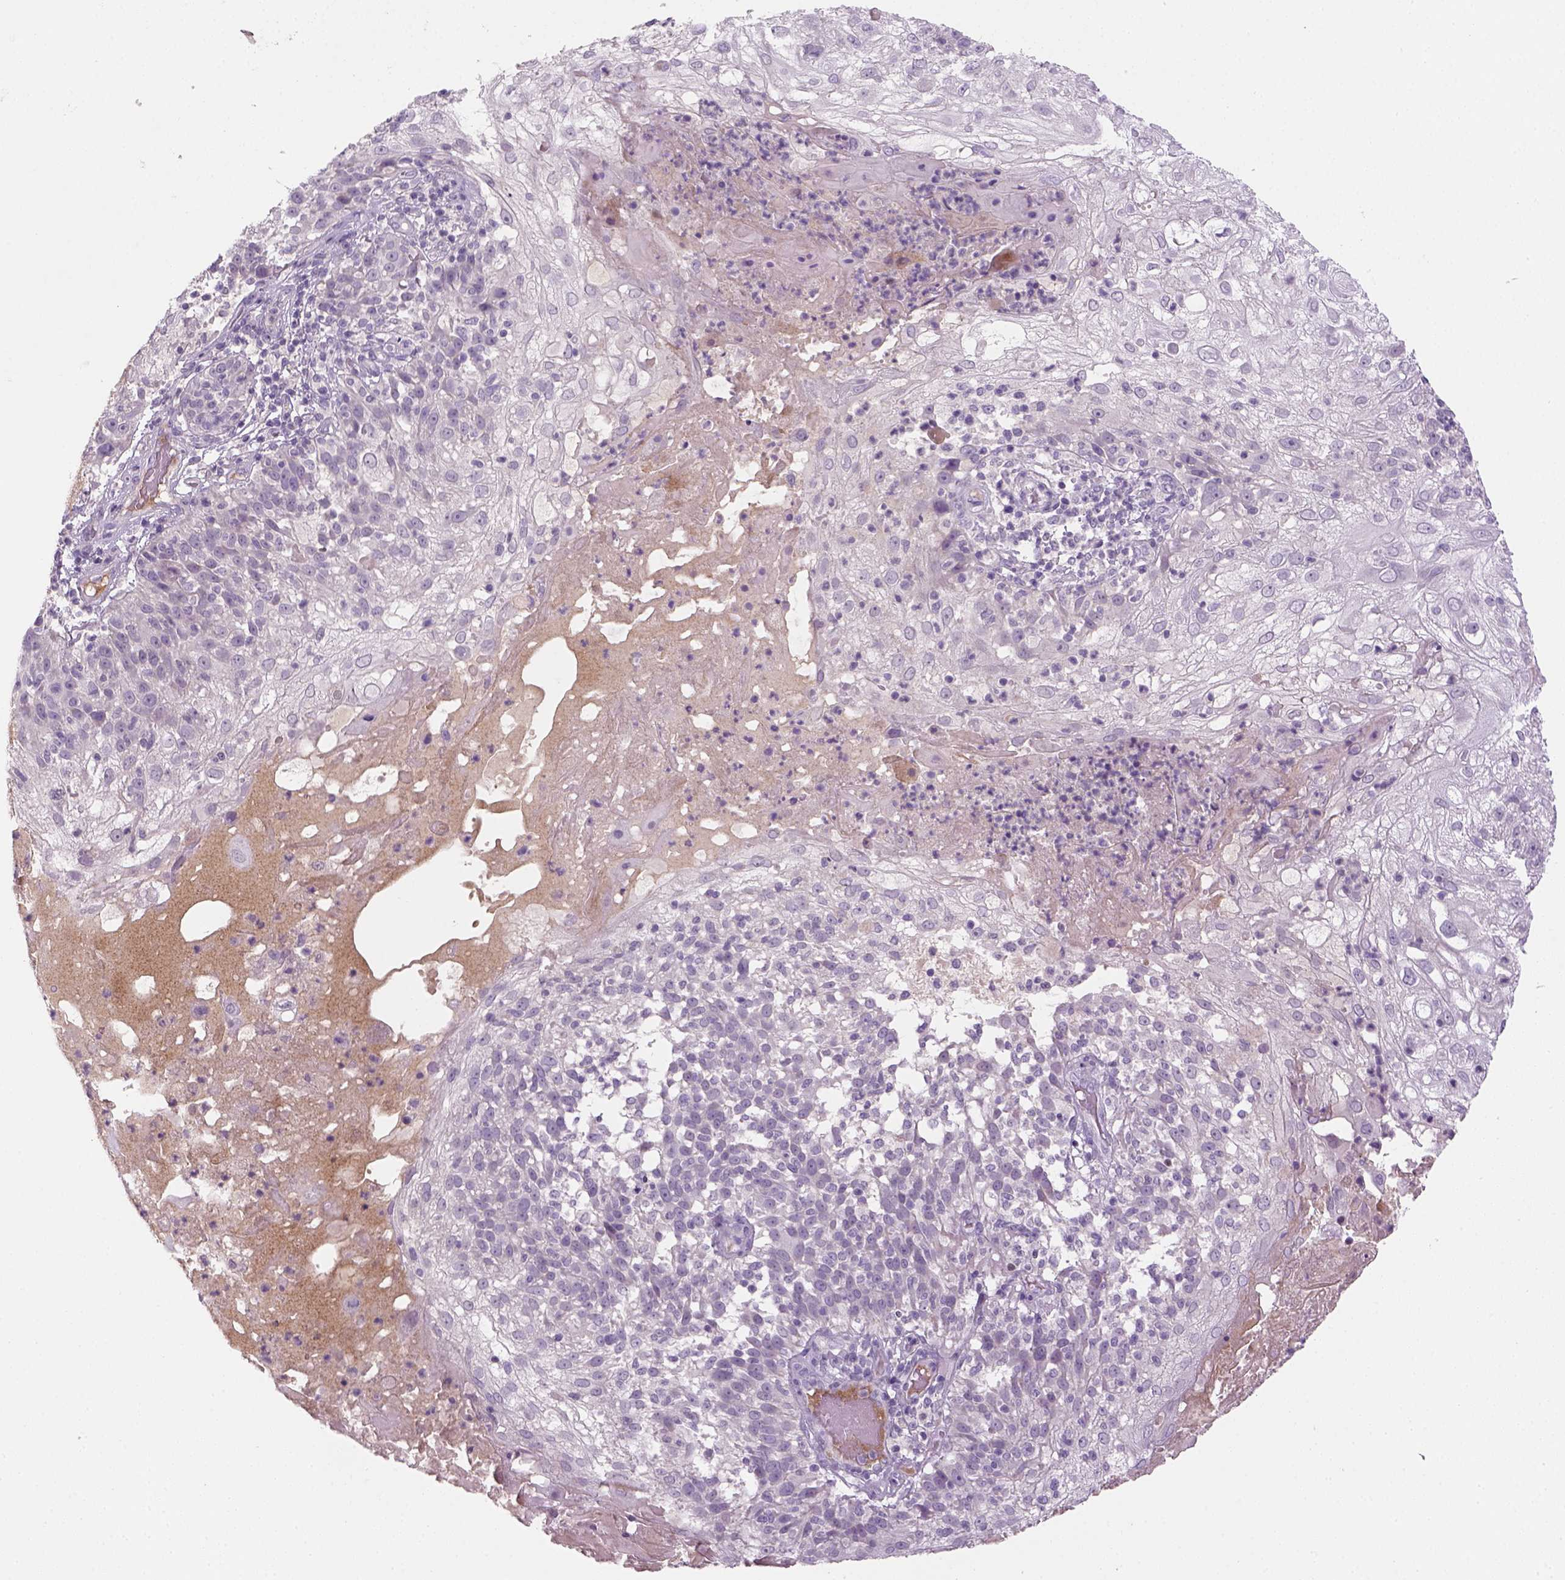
{"staining": {"intensity": "negative", "quantity": "none", "location": "none"}, "tissue": "skin cancer", "cell_type": "Tumor cells", "image_type": "cancer", "snomed": [{"axis": "morphology", "description": "Normal tissue, NOS"}, {"axis": "morphology", "description": "Squamous cell carcinoma, NOS"}, {"axis": "topography", "description": "Skin"}], "caption": "DAB (3,3'-diaminobenzidine) immunohistochemical staining of skin squamous cell carcinoma shows no significant staining in tumor cells.", "gene": "GFI1B", "patient": {"sex": "female", "age": 83}}